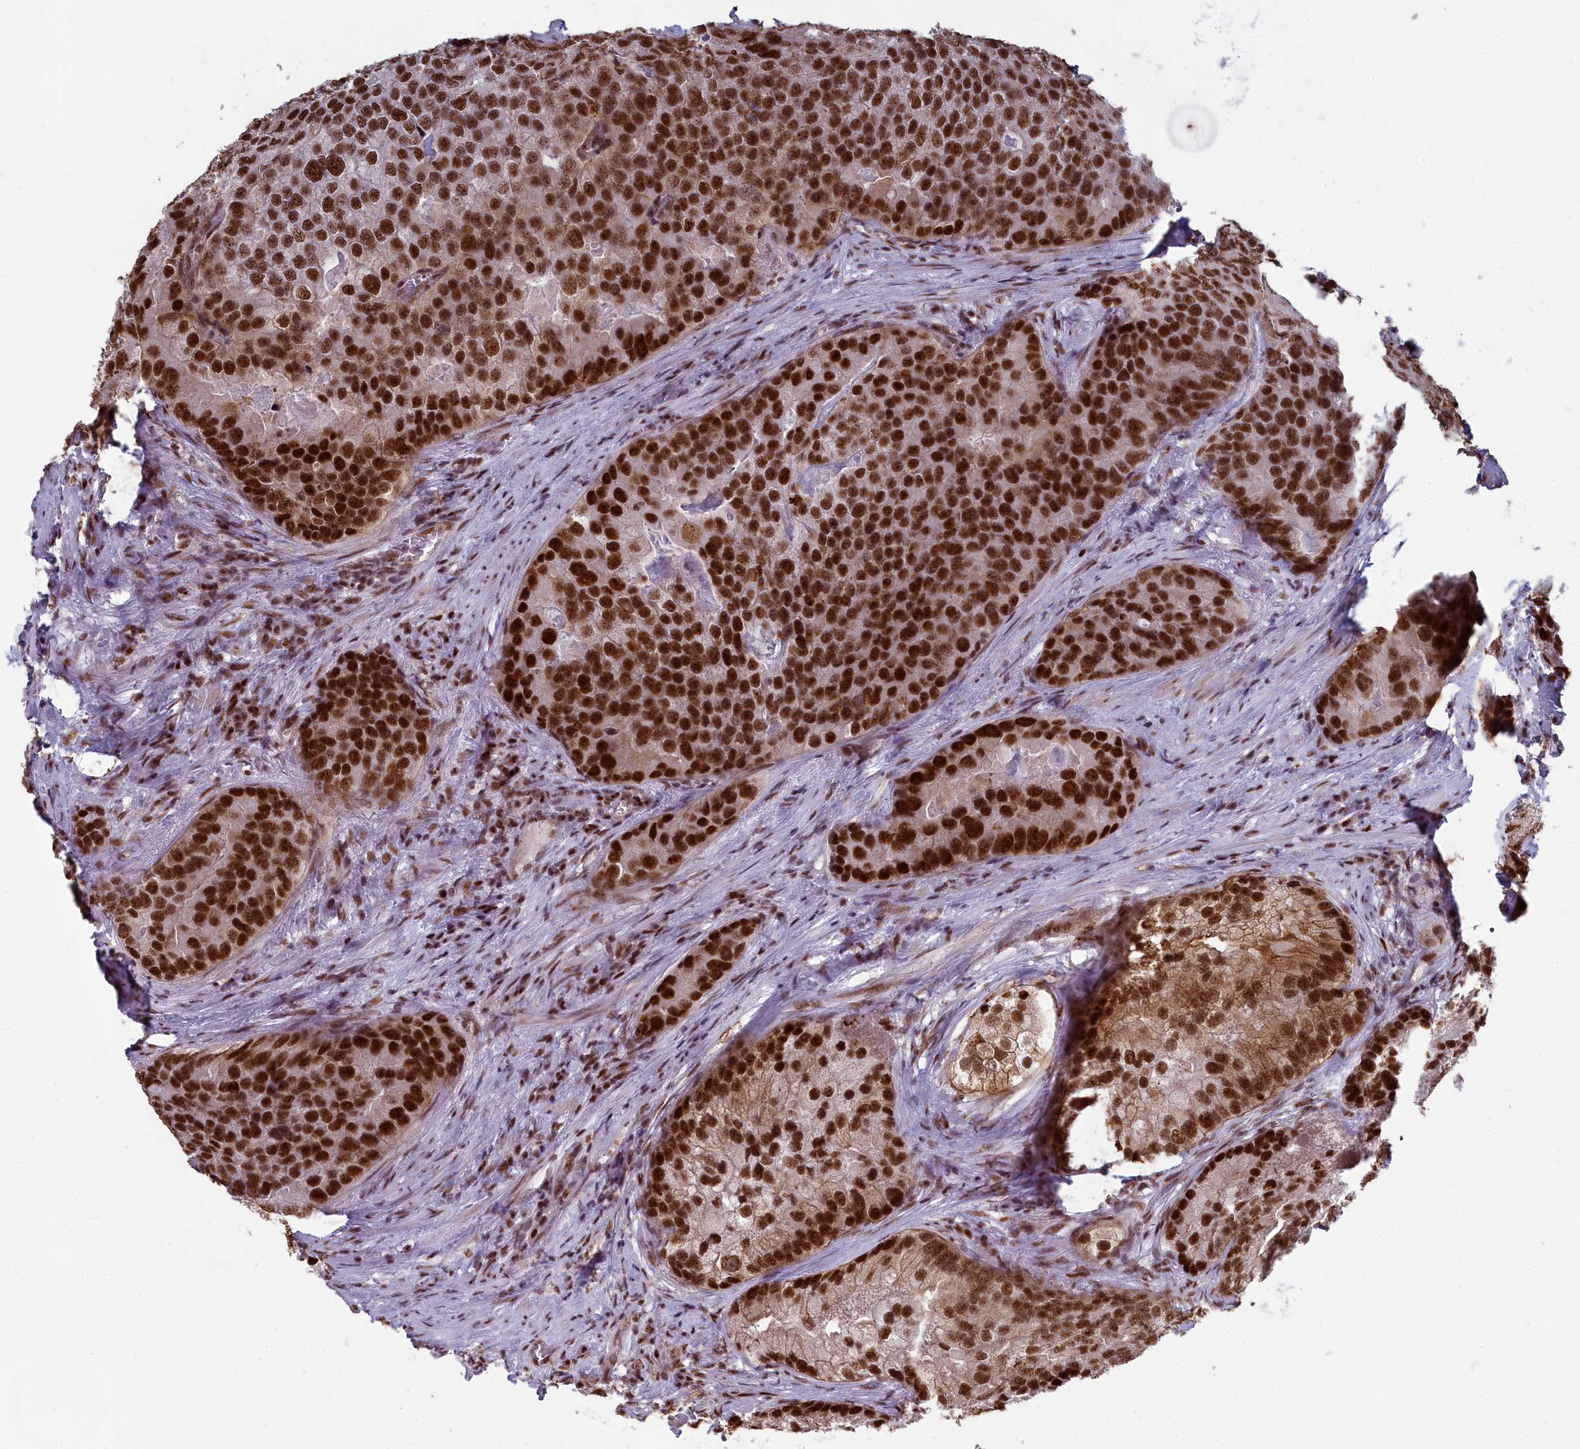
{"staining": {"intensity": "strong", "quantity": ">75%", "location": "cytoplasmic/membranous,nuclear"}, "tissue": "prostate cancer", "cell_type": "Tumor cells", "image_type": "cancer", "snomed": [{"axis": "morphology", "description": "Adenocarcinoma, High grade"}, {"axis": "topography", "description": "Prostate"}], "caption": "Human prostate high-grade adenocarcinoma stained for a protein (brown) reveals strong cytoplasmic/membranous and nuclear positive staining in about >75% of tumor cells.", "gene": "SF3B3", "patient": {"sex": "male", "age": 62}}